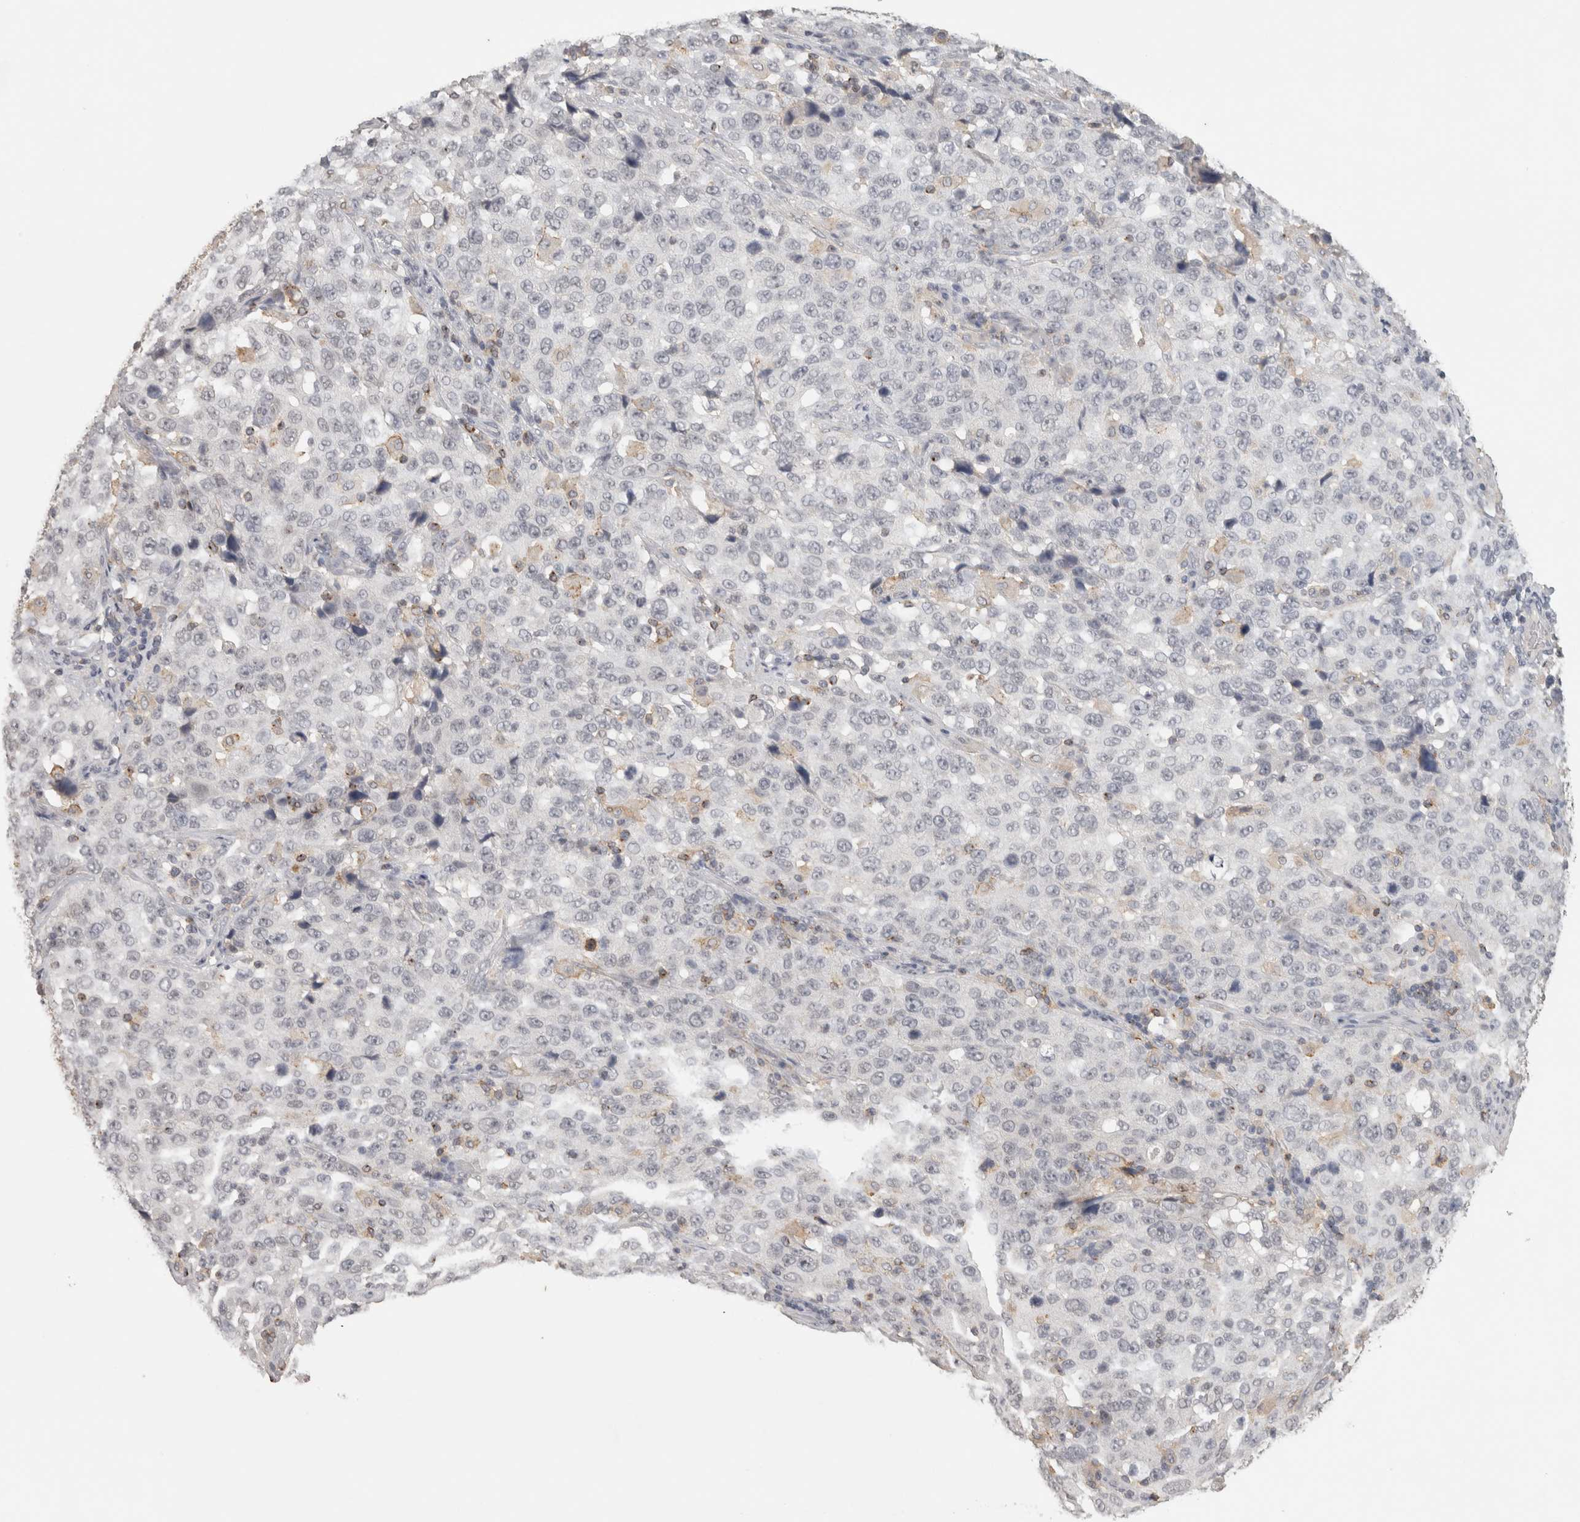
{"staining": {"intensity": "negative", "quantity": "none", "location": "none"}, "tissue": "stomach cancer", "cell_type": "Tumor cells", "image_type": "cancer", "snomed": [{"axis": "morphology", "description": "Normal tissue, NOS"}, {"axis": "morphology", "description": "Adenocarcinoma, NOS"}, {"axis": "topography", "description": "Stomach"}], "caption": "Tumor cells are negative for protein expression in human stomach adenocarcinoma. (Stains: DAB (3,3'-diaminobenzidine) IHC with hematoxylin counter stain, Microscopy: brightfield microscopy at high magnification).", "gene": "HAVCR2", "patient": {"sex": "male", "age": 48}}